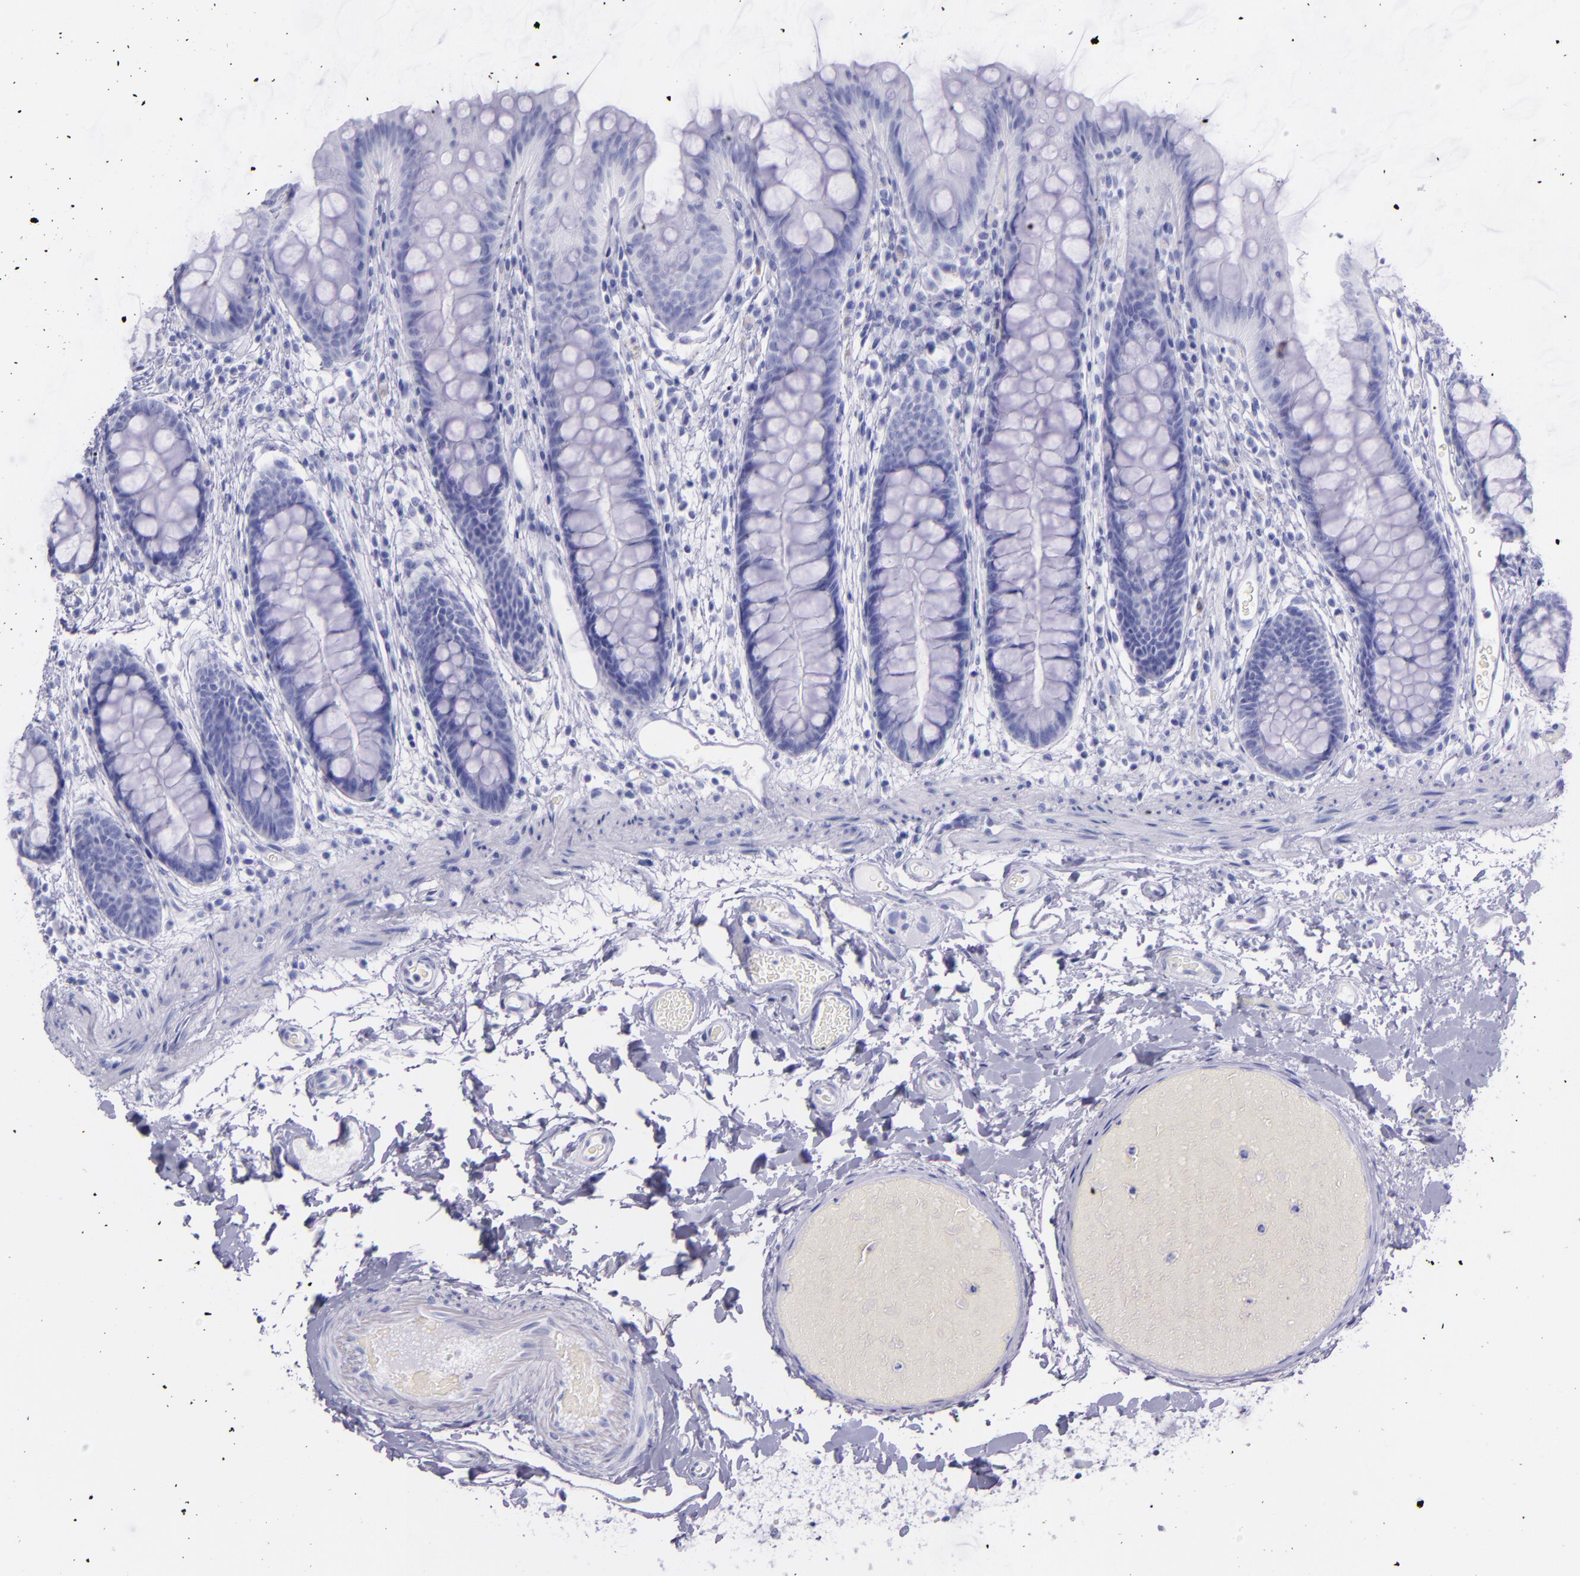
{"staining": {"intensity": "negative", "quantity": "none", "location": "none"}, "tissue": "colon", "cell_type": "Endothelial cells", "image_type": "normal", "snomed": [{"axis": "morphology", "description": "Normal tissue, NOS"}, {"axis": "topography", "description": "Smooth muscle"}, {"axis": "topography", "description": "Colon"}], "caption": "Immunohistochemistry of unremarkable colon shows no positivity in endothelial cells.", "gene": "SFTPA2", "patient": {"sex": "male", "age": 67}}